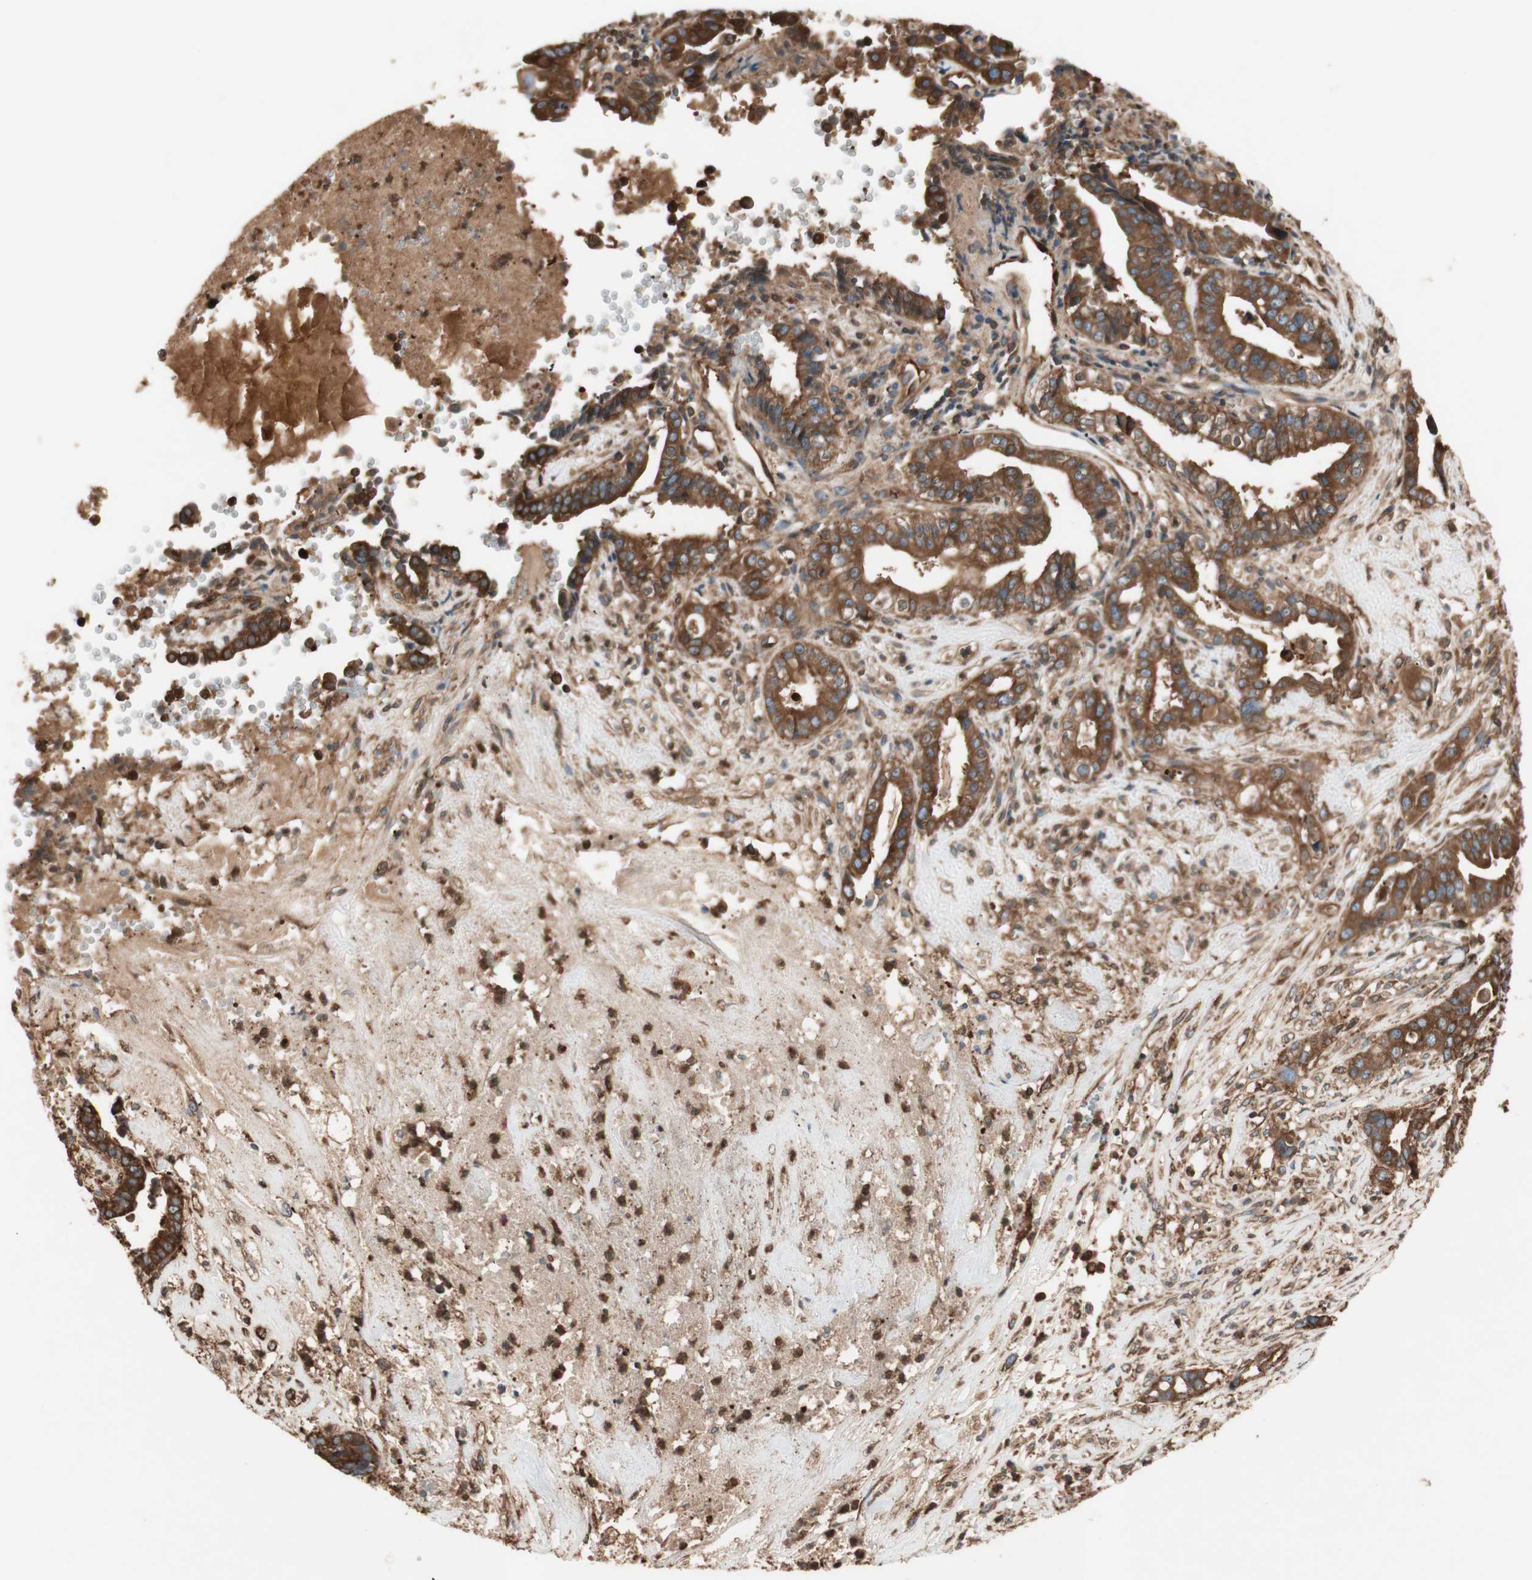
{"staining": {"intensity": "strong", "quantity": ">75%", "location": "cytoplasmic/membranous"}, "tissue": "liver cancer", "cell_type": "Tumor cells", "image_type": "cancer", "snomed": [{"axis": "morphology", "description": "Cholangiocarcinoma"}, {"axis": "topography", "description": "Liver"}], "caption": "The immunohistochemical stain shows strong cytoplasmic/membranous staining in tumor cells of liver cancer tissue. (brown staining indicates protein expression, while blue staining denotes nuclei).", "gene": "TCP11L1", "patient": {"sex": "female", "age": 61}}